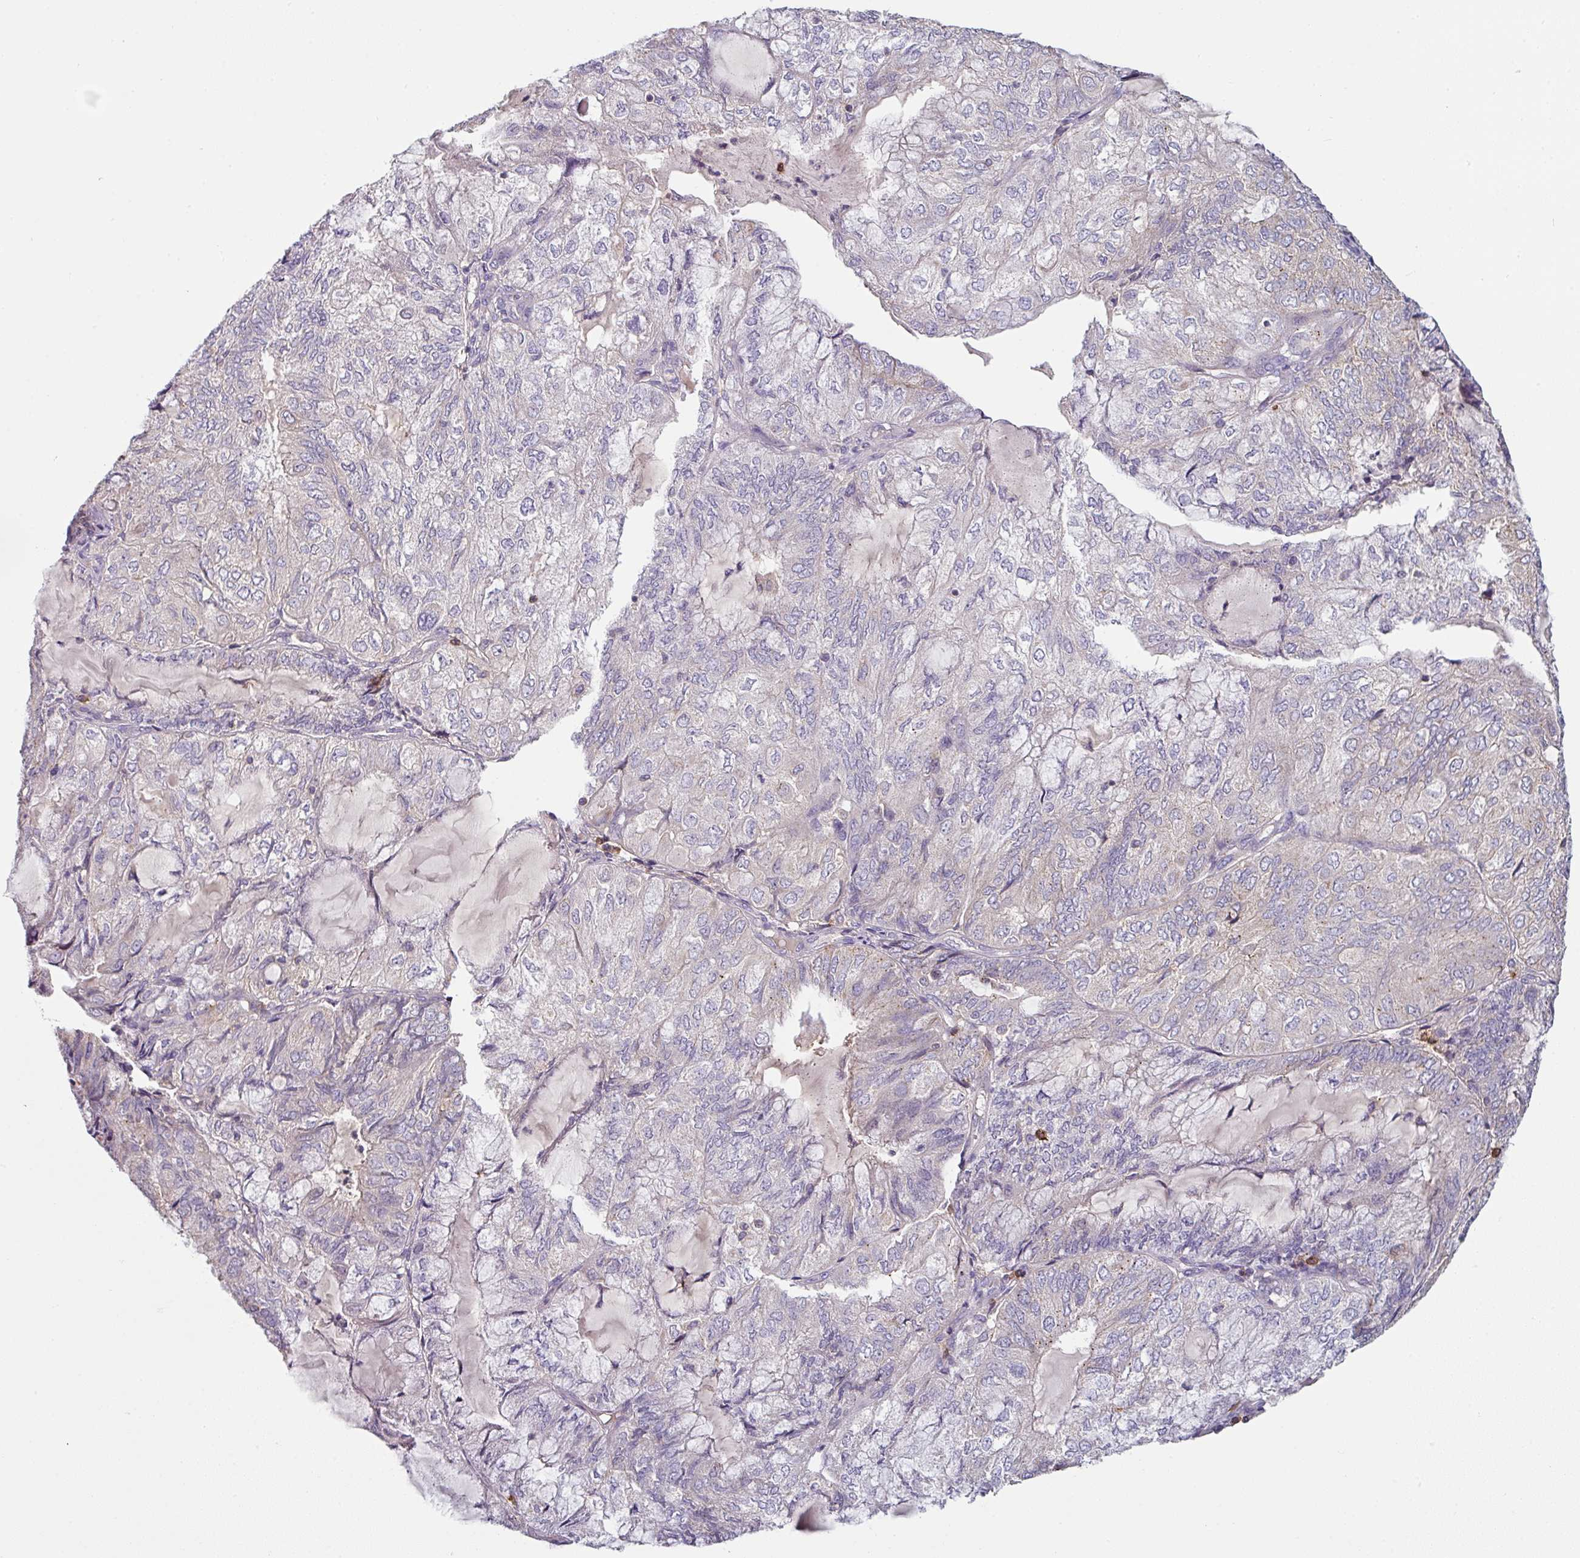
{"staining": {"intensity": "negative", "quantity": "none", "location": "none"}, "tissue": "endometrial cancer", "cell_type": "Tumor cells", "image_type": "cancer", "snomed": [{"axis": "morphology", "description": "Adenocarcinoma, NOS"}, {"axis": "topography", "description": "Endometrium"}], "caption": "Human endometrial cancer stained for a protein using IHC demonstrates no positivity in tumor cells.", "gene": "CD3G", "patient": {"sex": "female", "age": 81}}